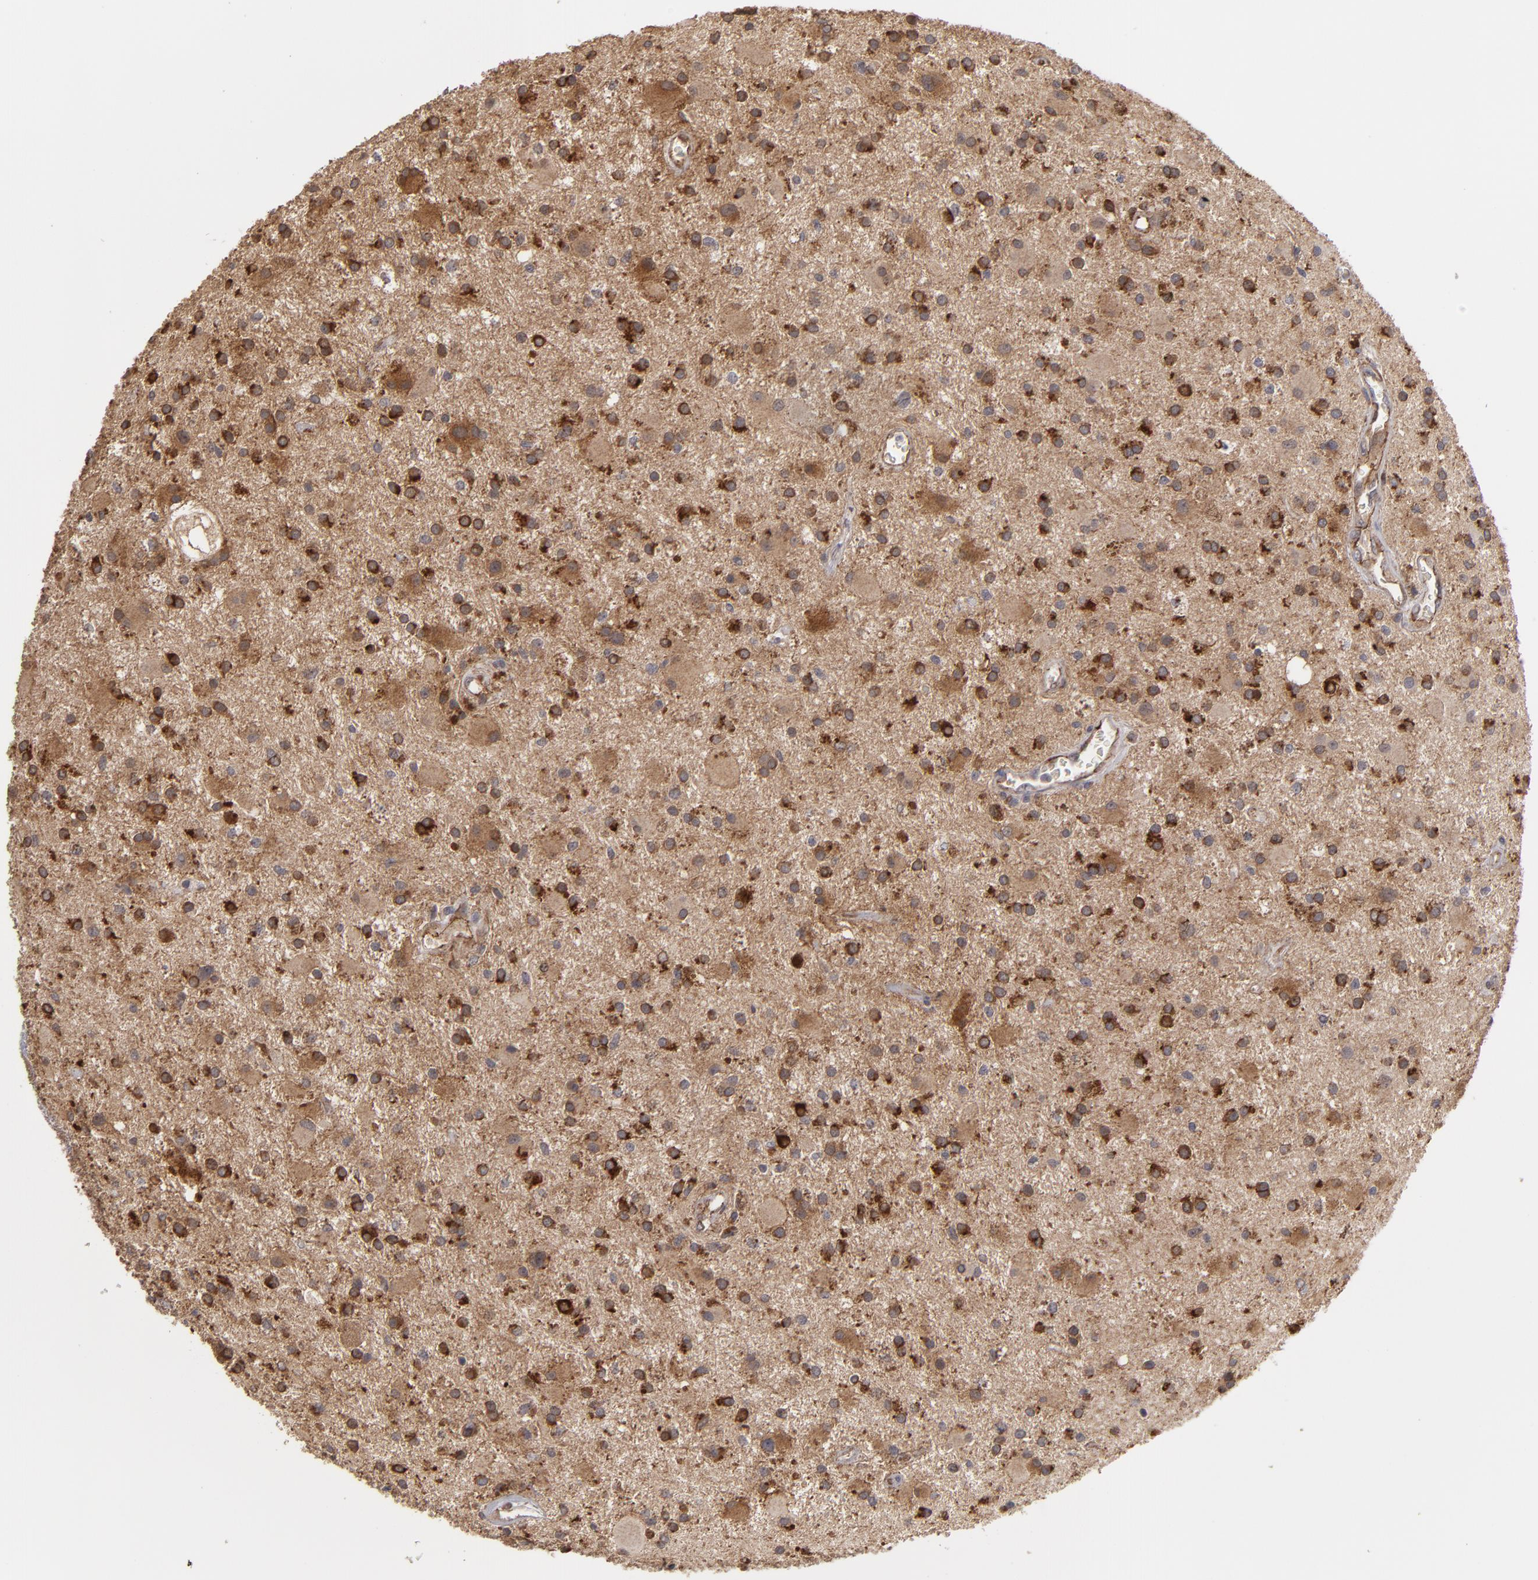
{"staining": {"intensity": "strong", "quantity": ">75%", "location": "cytoplasmic/membranous"}, "tissue": "glioma", "cell_type": "Tumor cells", "image_type": "cancer", "snomed": [{"axis": "morphology", "description": "Glioma, malignant, Low grade"}, {"axis": "topography", "description": "Brain"}], "caption": "Glioma was stained to show a protein in brown. There is high levels of strong cytoplasmic/membranous expression in approximately >75% of tumor cells. (DAB = brown stain, brightfield microscopy at high magnification).", "gene": "TJP1", "patient": {"sex": "male", "age": 58}}